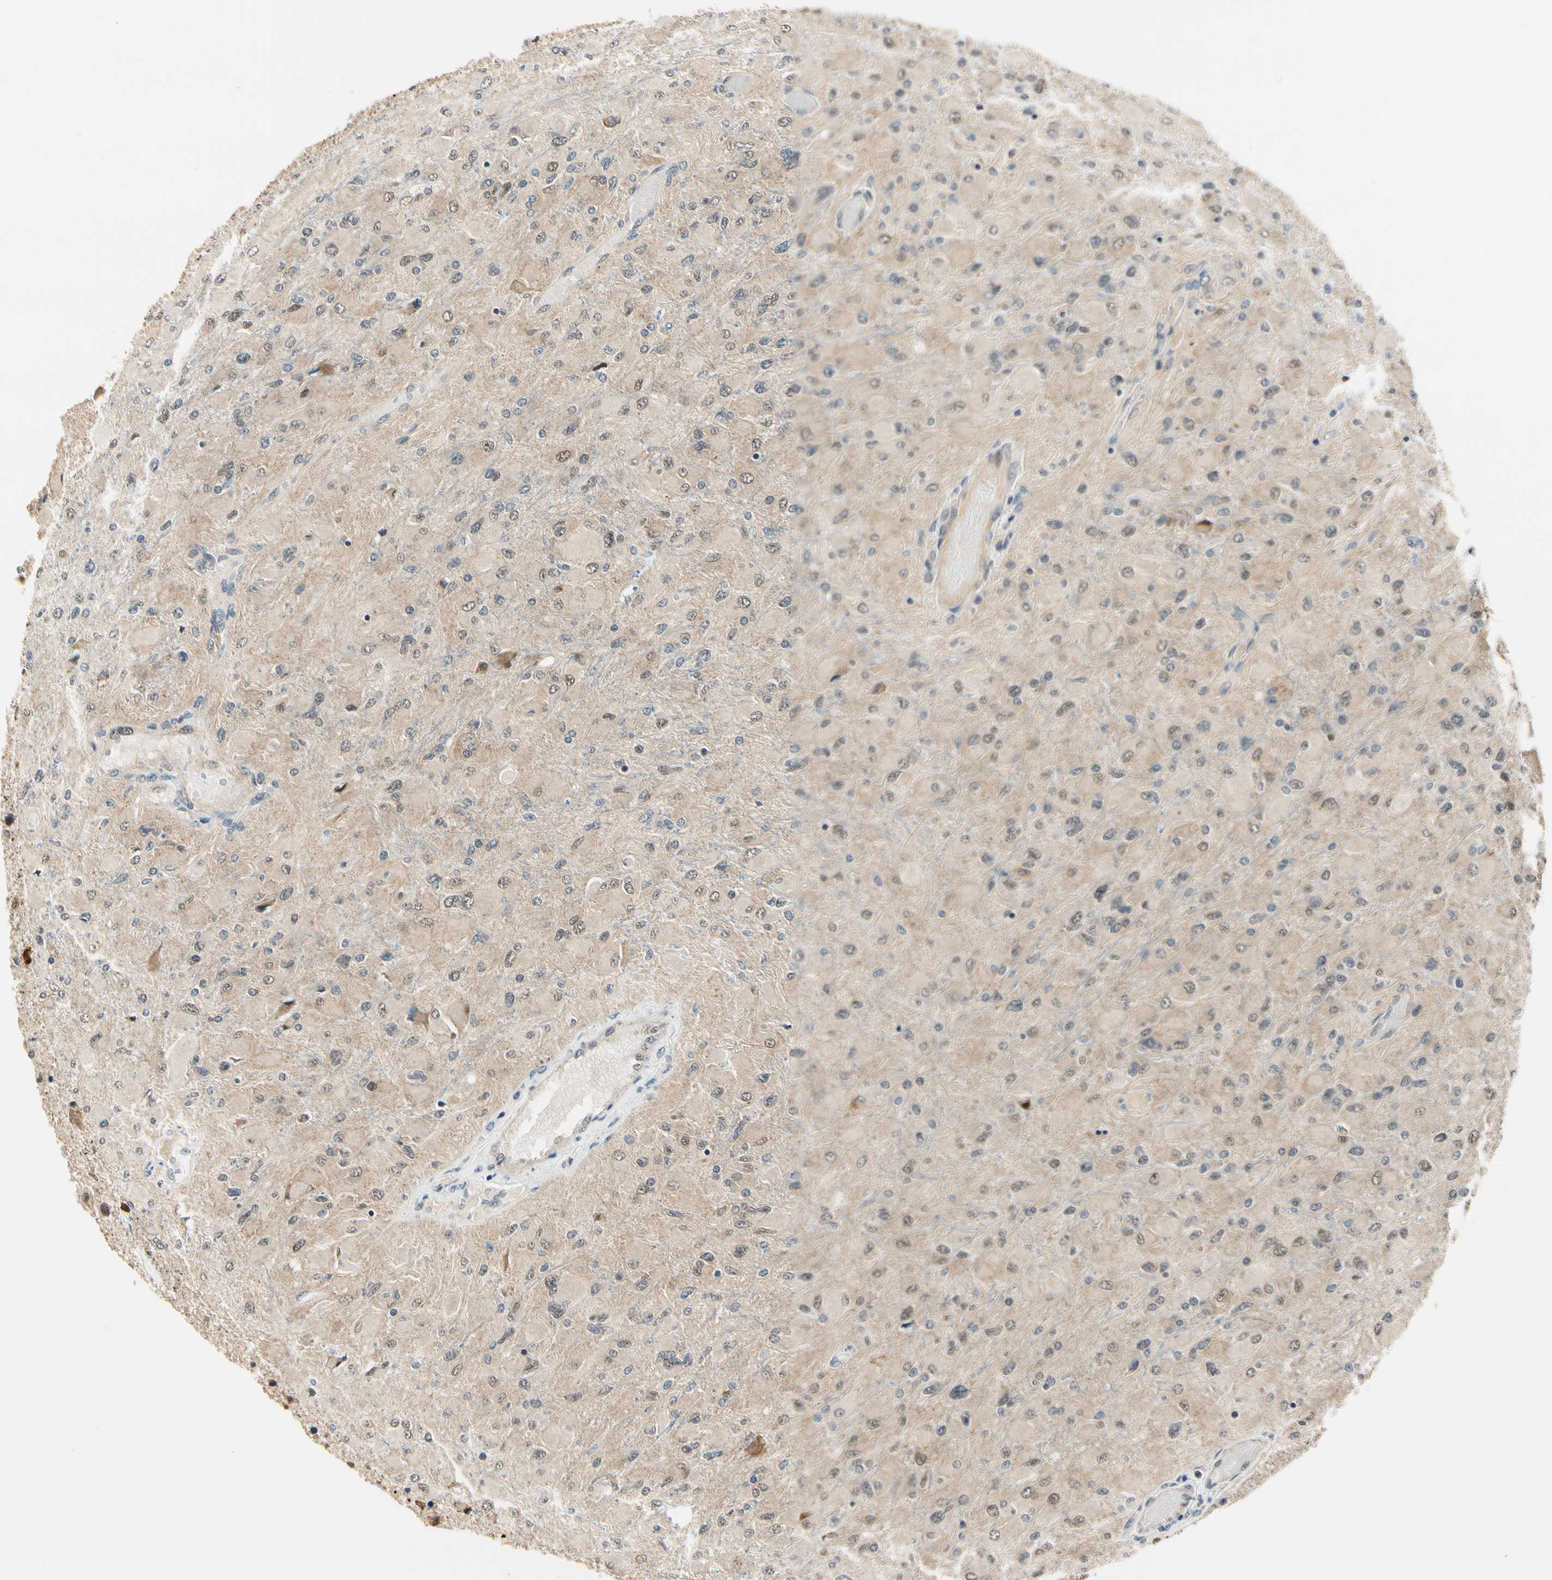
{"staining": {"intensity": "weak", "quantity": "<25%", "location": "cytoplasmic/membranous"}, "tissue": "glioma", "cell_type": "Tumor cells", "image_type": "cancer", "snomed": [{"axis": "morphology", "description": "Glioma, malignant, High grade"}, {"axis": "topography", "description": "Cerebral cortex"}], "caption": "DAB (3,3'-diaminobenzidine) immunohistochemical staining of human glioma demonstrates no significant positivity in tumor cells. (Brightfield microscopy of DAB (3,3'-diaminobenzidine) IHC at high magnification).", "gene": "PDK2", "patient": {"sex": "female", "age": 36}}